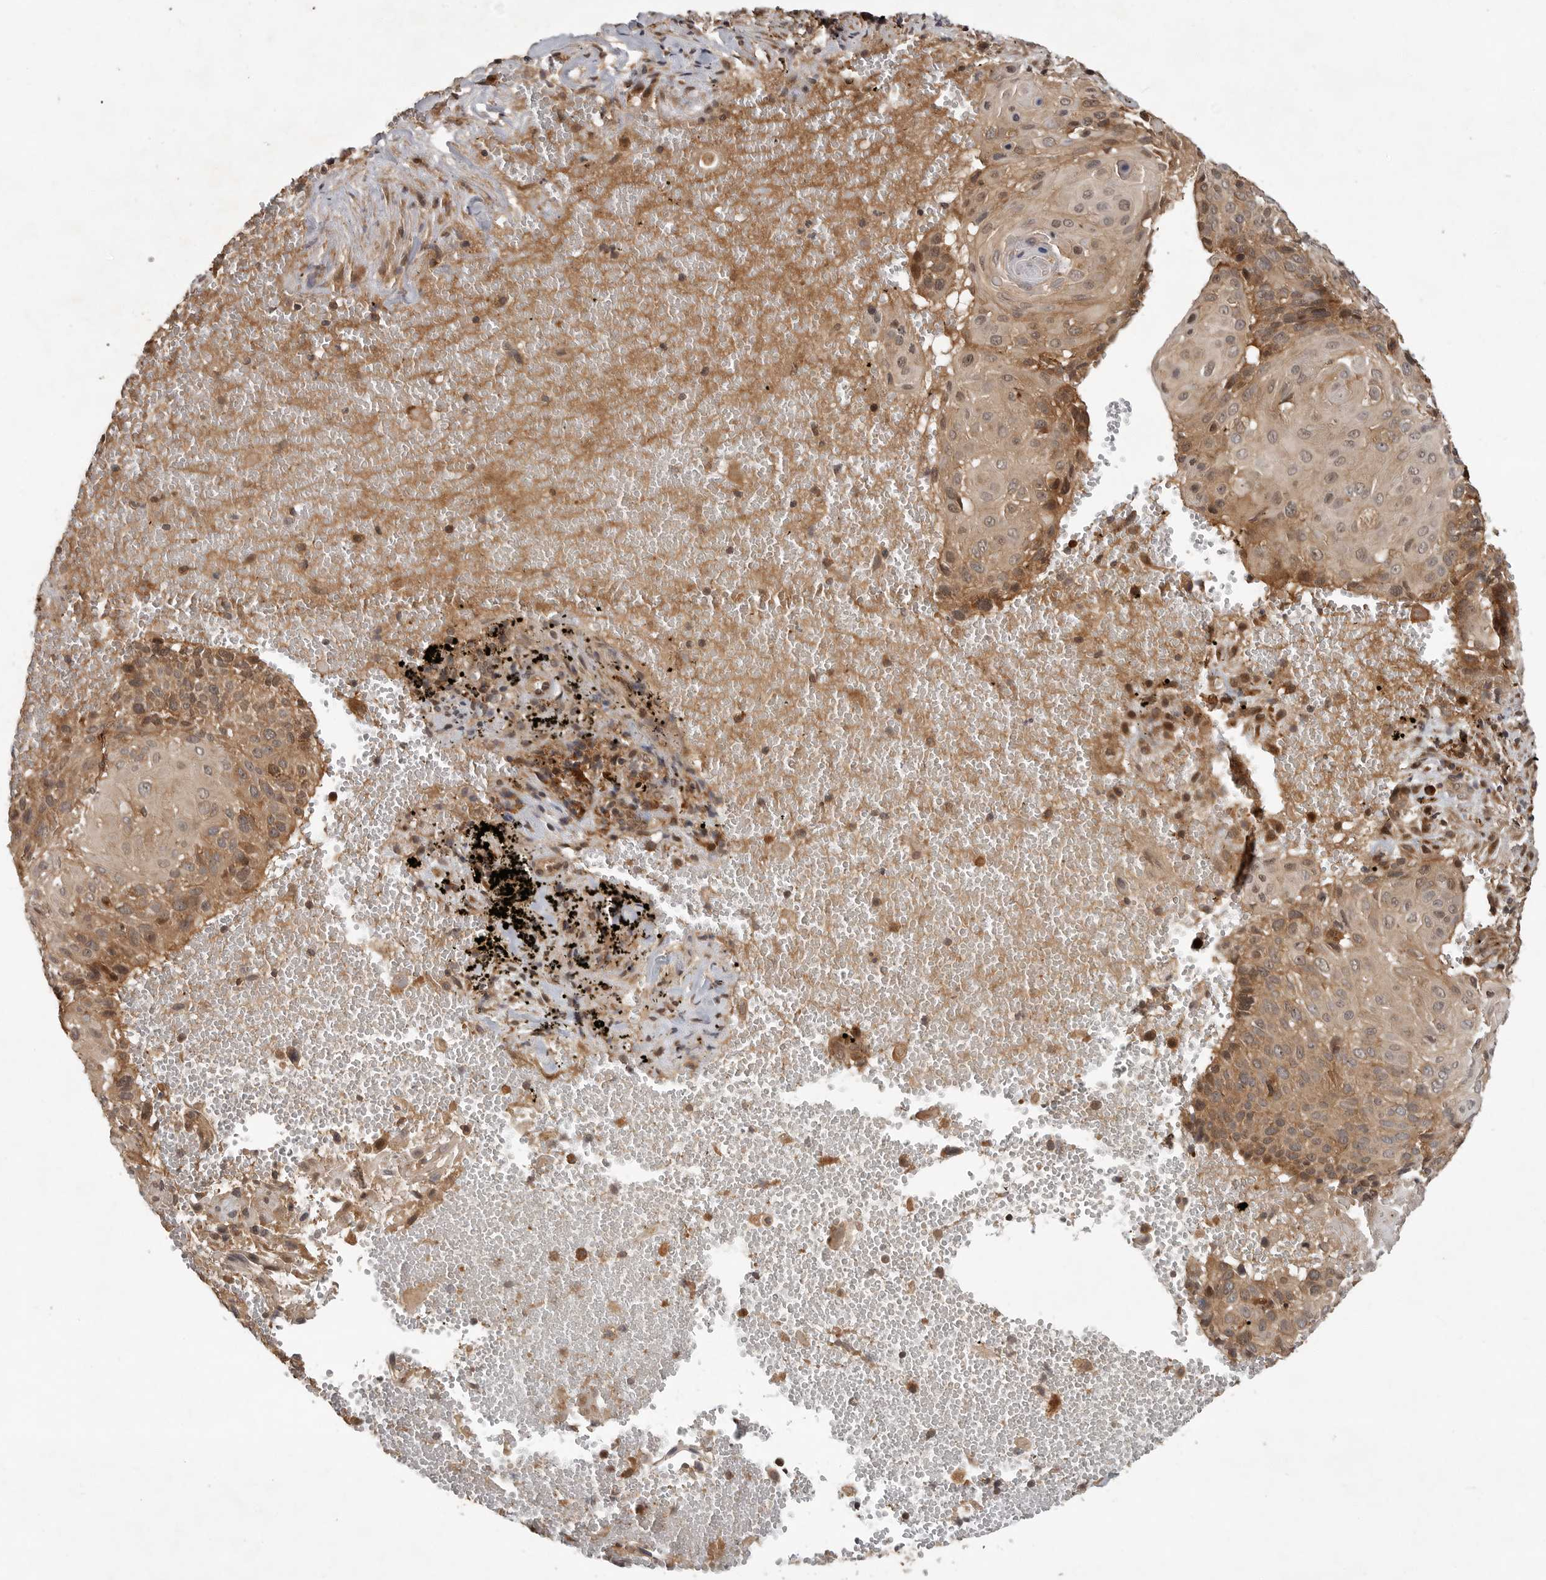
{"staining": {"intensity": "moderate", "quantity": ">75%", "location": "cytoplasmic/membranous,nuclear"}, "tissue": "cervical cancer", "cell_type": "Tumor cells", "image_type": "cancer", "snomed": [{"axis": "morphology", "description": "Squamous cell carcinoma, NOS"}, {"axis": "topography", "description": "Cervix"}], "caption": "Immunohistochemical staining of squamous cell carcinoma (cervical) demonstrates moderate cytoplasmic/membranous and nuclear protein expression in approximately >75% of tumor cells.", "gene": "OSBPL9", "patient": {"sex": "female", "age": 74}}